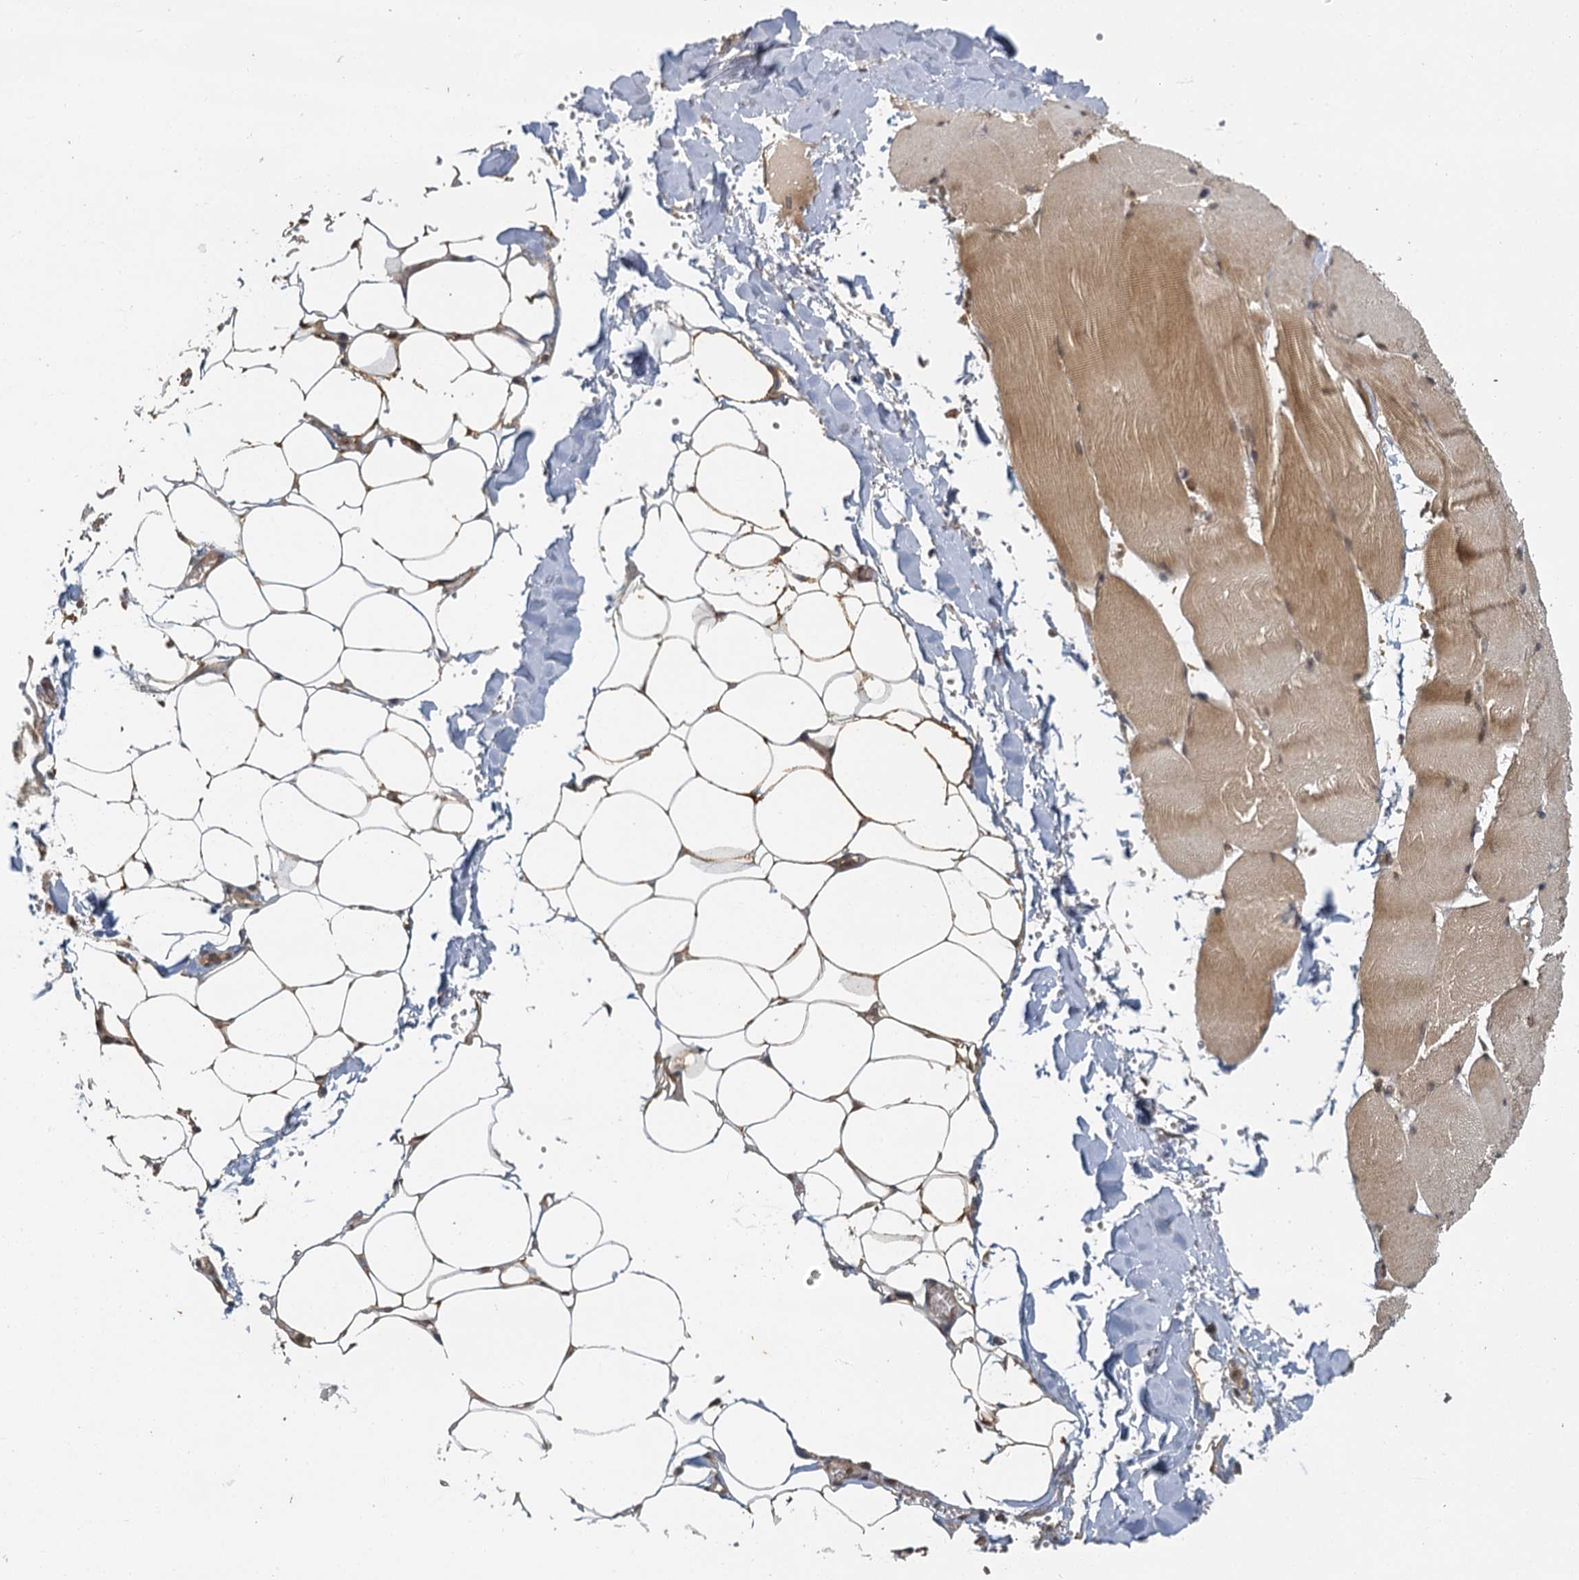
{"staining": {"intensity": "moderate", "quantity": ">75%", "location": "cytoplasmic/membranous,nuclear"}, "tissue": "adipose tissue", "cell_type": "Adipocytes", "image_type": "normal", "snomed": [{"axis": "morphology", "description": "Normal tissue, NOS"}, {"axis": "topography", "description": "Skeletal muscle"}, {"axis": "topography", "description": "Peripheral nerve tissue"}], "caption": "Protein analysis of benign adipose tissue shows moderate cytoplasmic/membranous,nuclear positivity in approximately >75% of adipocytes.", "gene": "ZNF549", "patient": {"sex": "female", "age": 55}}